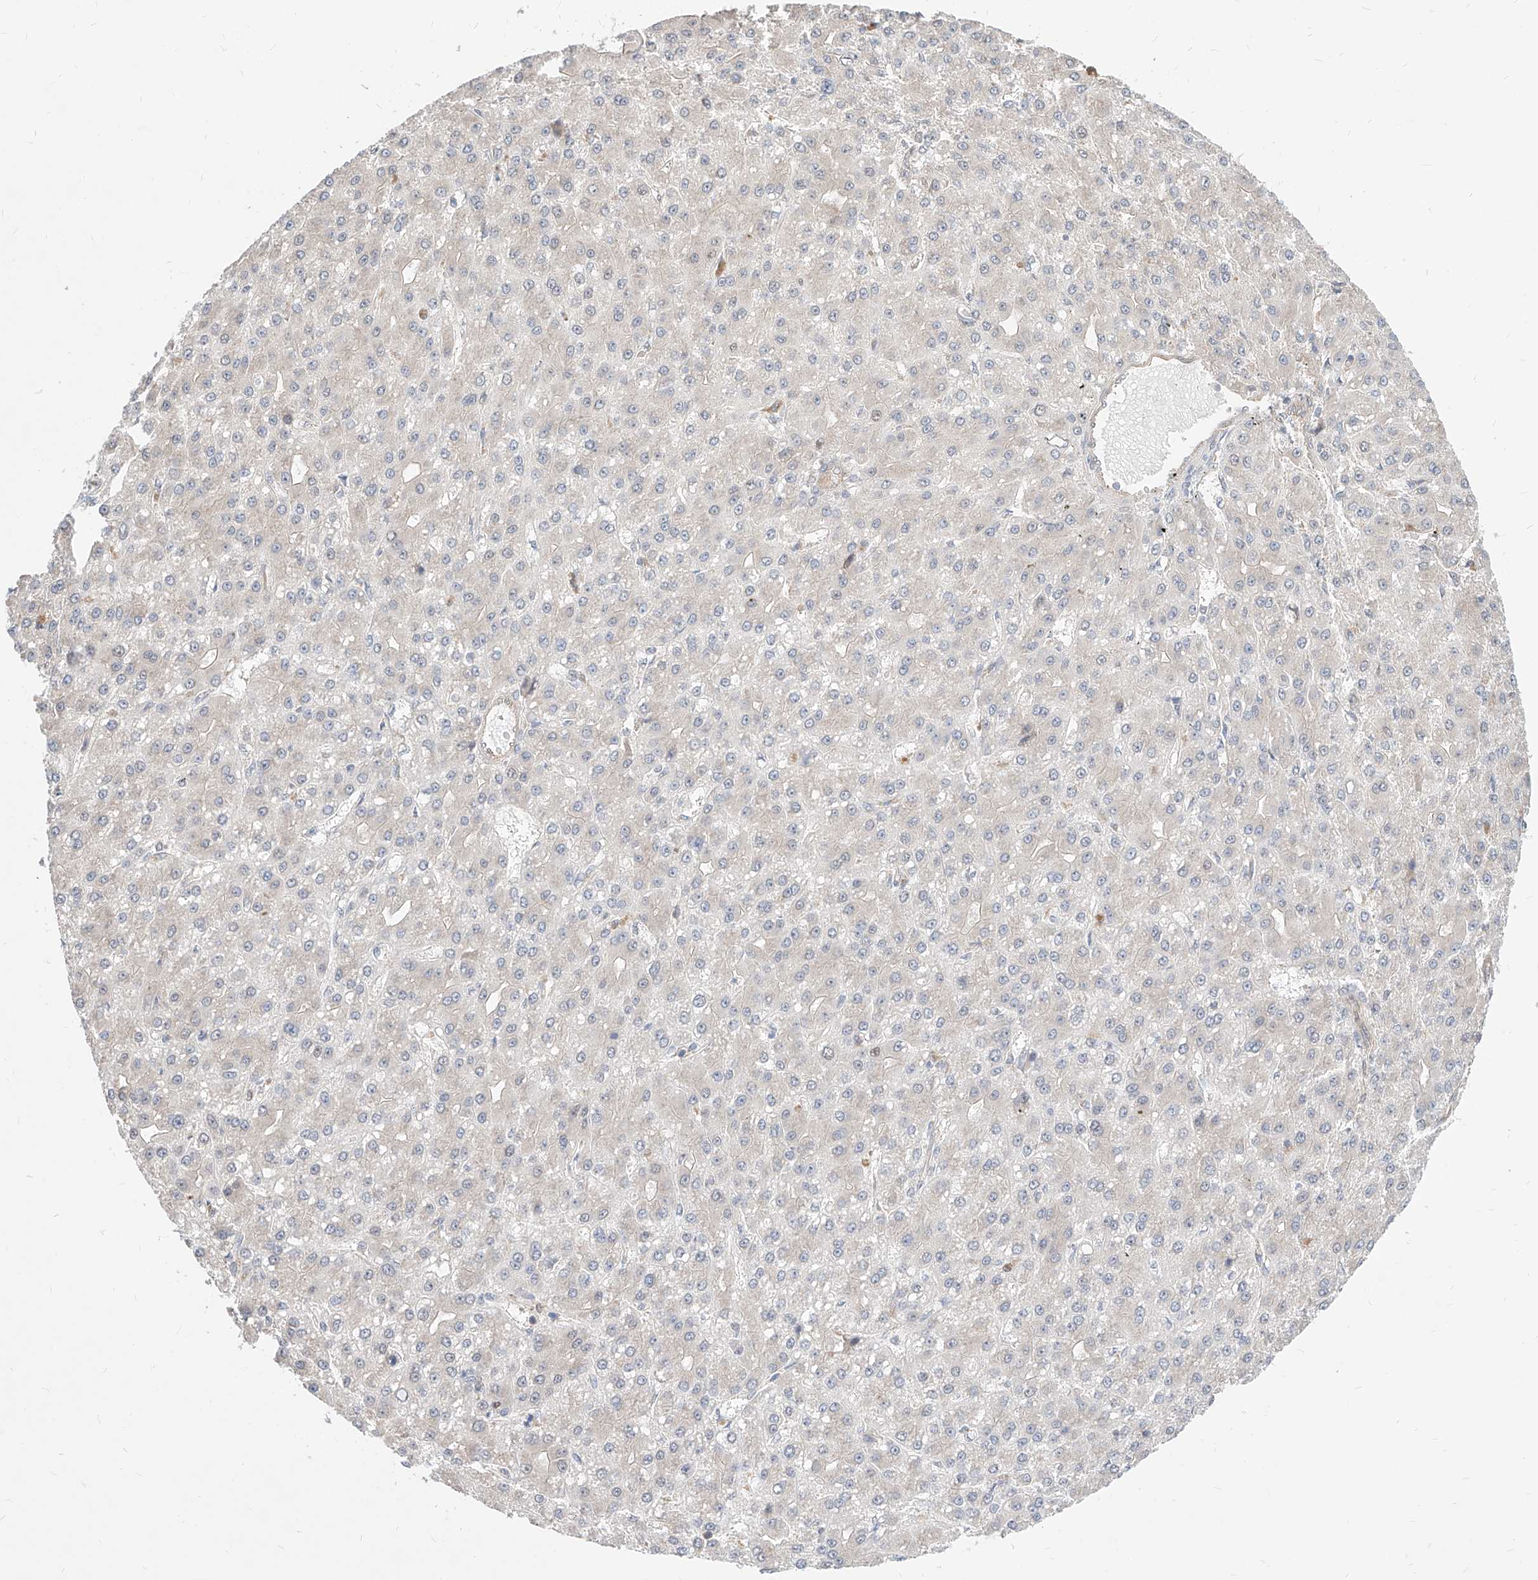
{"staining": {"intensity": "negative", "quantity": "none", "location": "none"}, "tissue": "liver cancer", "cell_type": "Tumor cells", "image_type": "cancer", "snomed": [{"axis": "morphology", "description": "Carcinoma, Hepatocellular, NOS"}, {"axis": "topography", "description": "Liver"}], "caption": "Photomicrograph shows no protein positivity in tumor cells of liver cancer (hepatocellular carcinoma) tissue.", "gene": "TSNAX", "patient": {"sex": "male", "age": 67}}